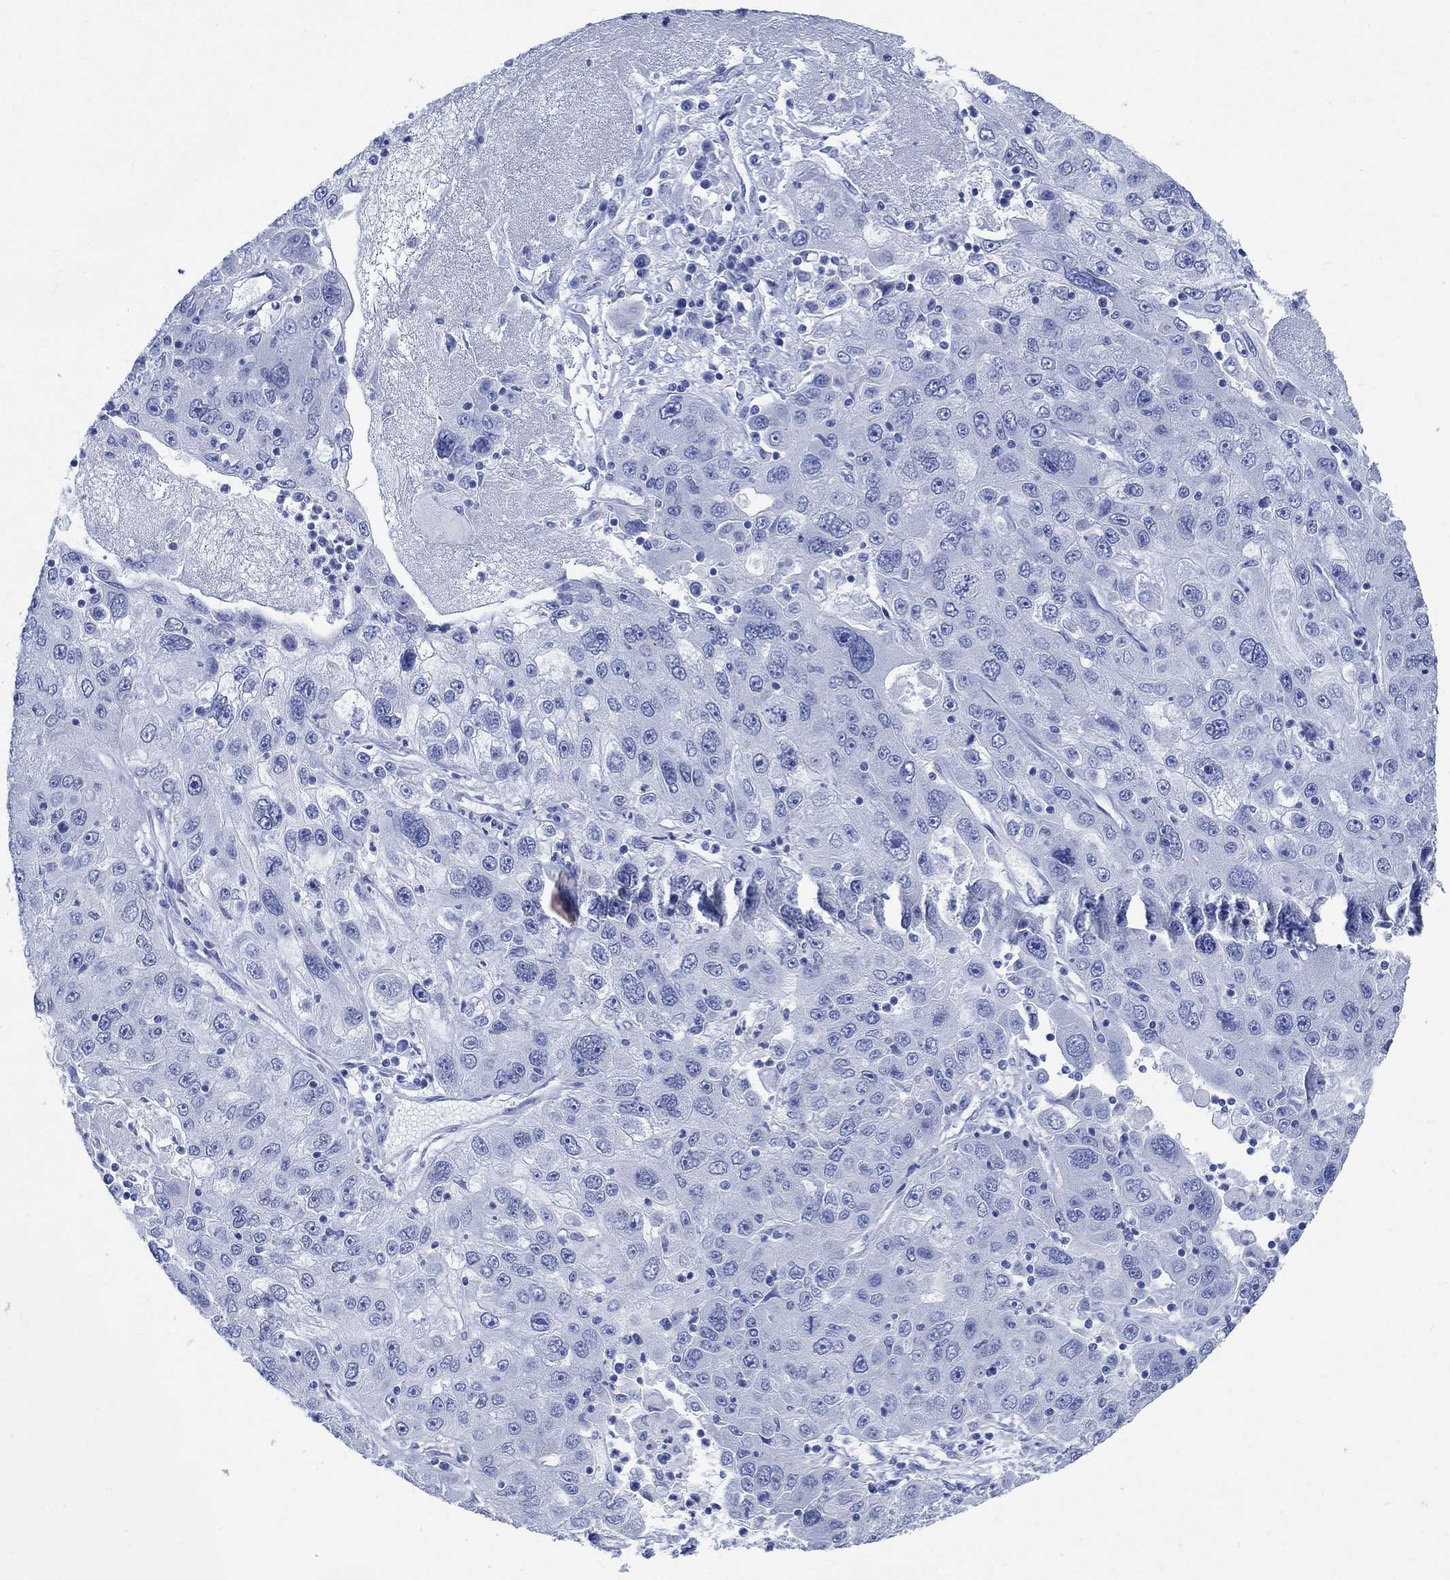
{"staining": {"intensity": "negative", "quantity": "none", "location": "none"}, "tissue": "stomach cancer", "cell_type": "Tumor cells", "image_type": "cancer", "snomed": [{"axis": "morphology", "description": "Adenocarcinoma, NOS"}, {"axis": "topography", "description": "Stomach"}], "caption": "Immunohistochemical staining of stomach cancer reveals no significant expression in tumor cells.", "gene": "CAMK2N1", "patient": {"sex": "male", "age": 56}}